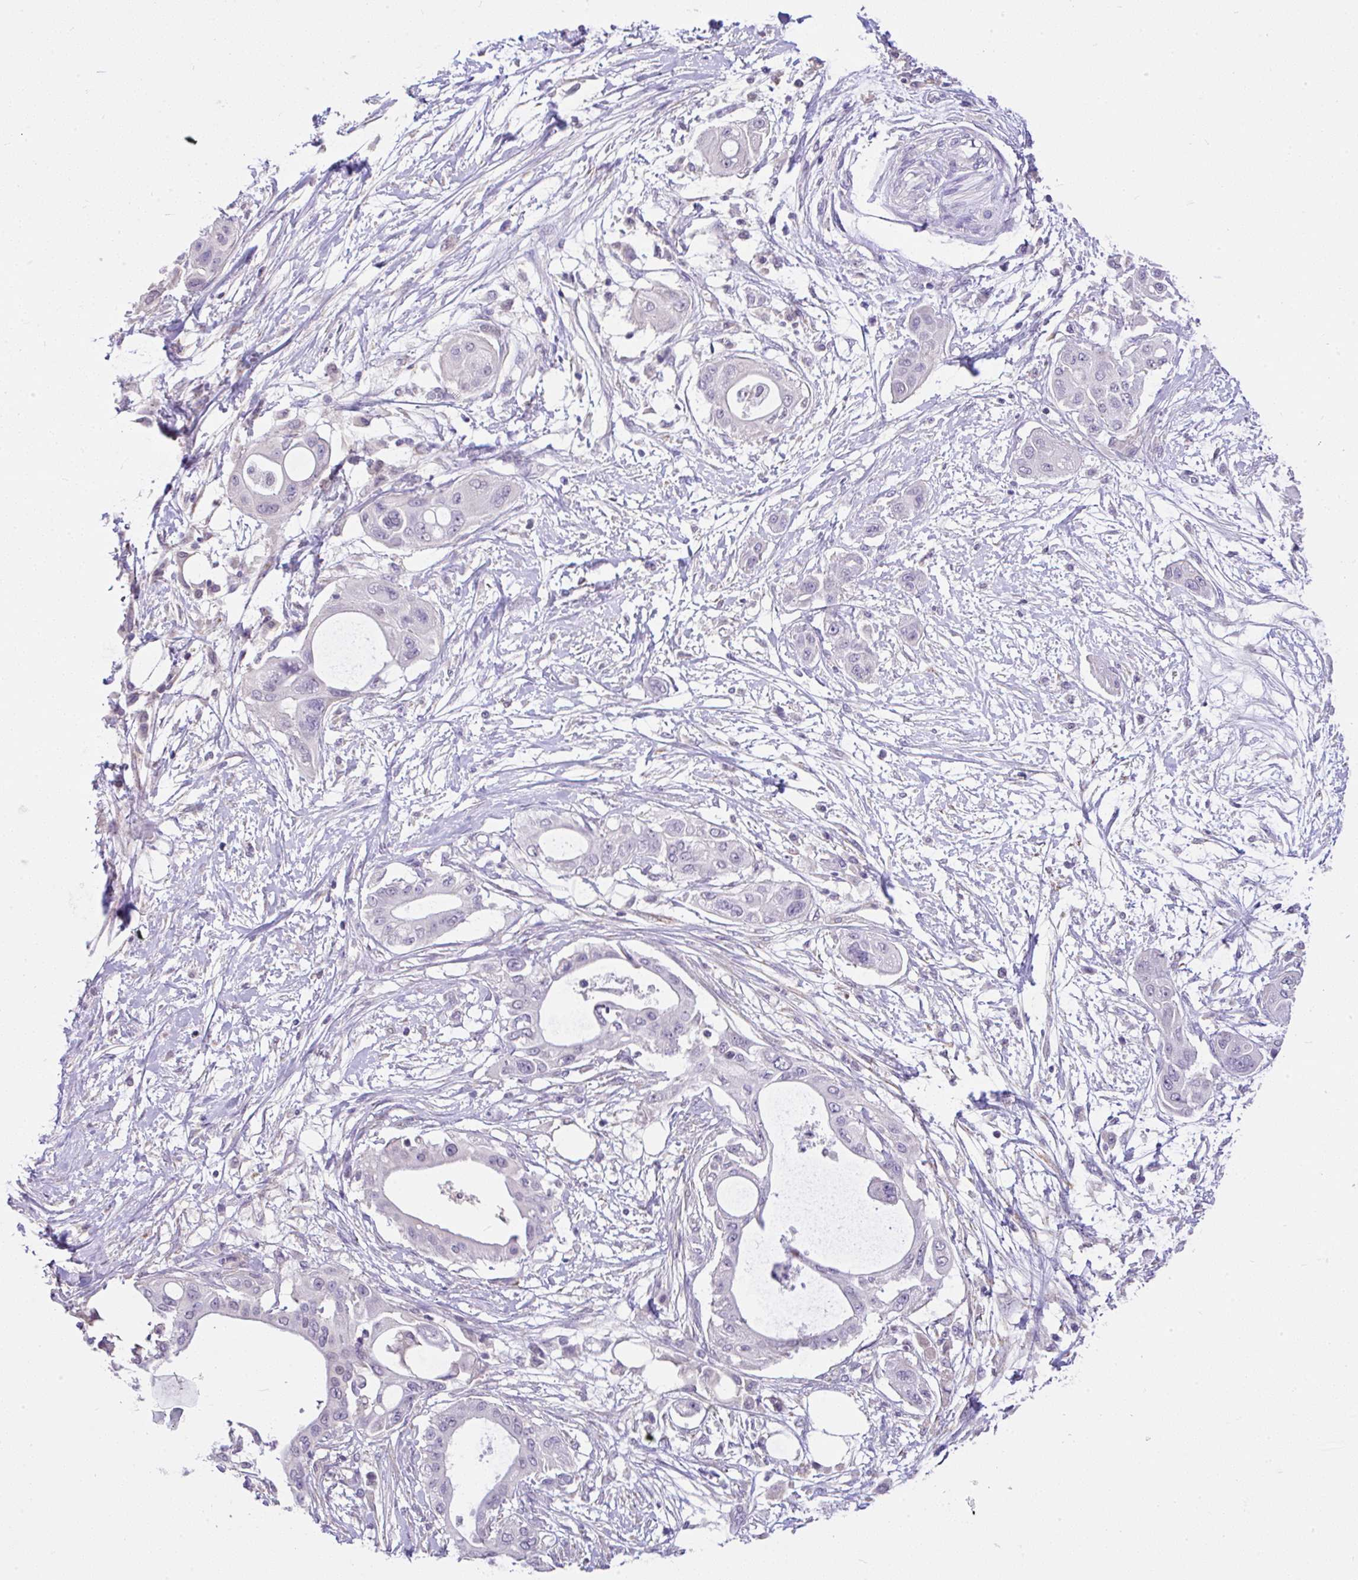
{"staining": {"intensity": "negative", "quantity": "none", "location": "none"}, "tissue": "pancreatic cancer", "cell_type": "Tumor cells", "image_type": "cancer", "snomed": [{"axis": "morphology", "description": "Adenocarcinoma, NOS"}, {"axis": "topography", "description": "Pancreas"}], "caption": "Immunohistochemistry (IHC) of pancreatic cancer (adenocarcinoma) reveals no staining in tumor cells.", "gene": "CTU1", "patient": {"sex": "male", "age": 68}}